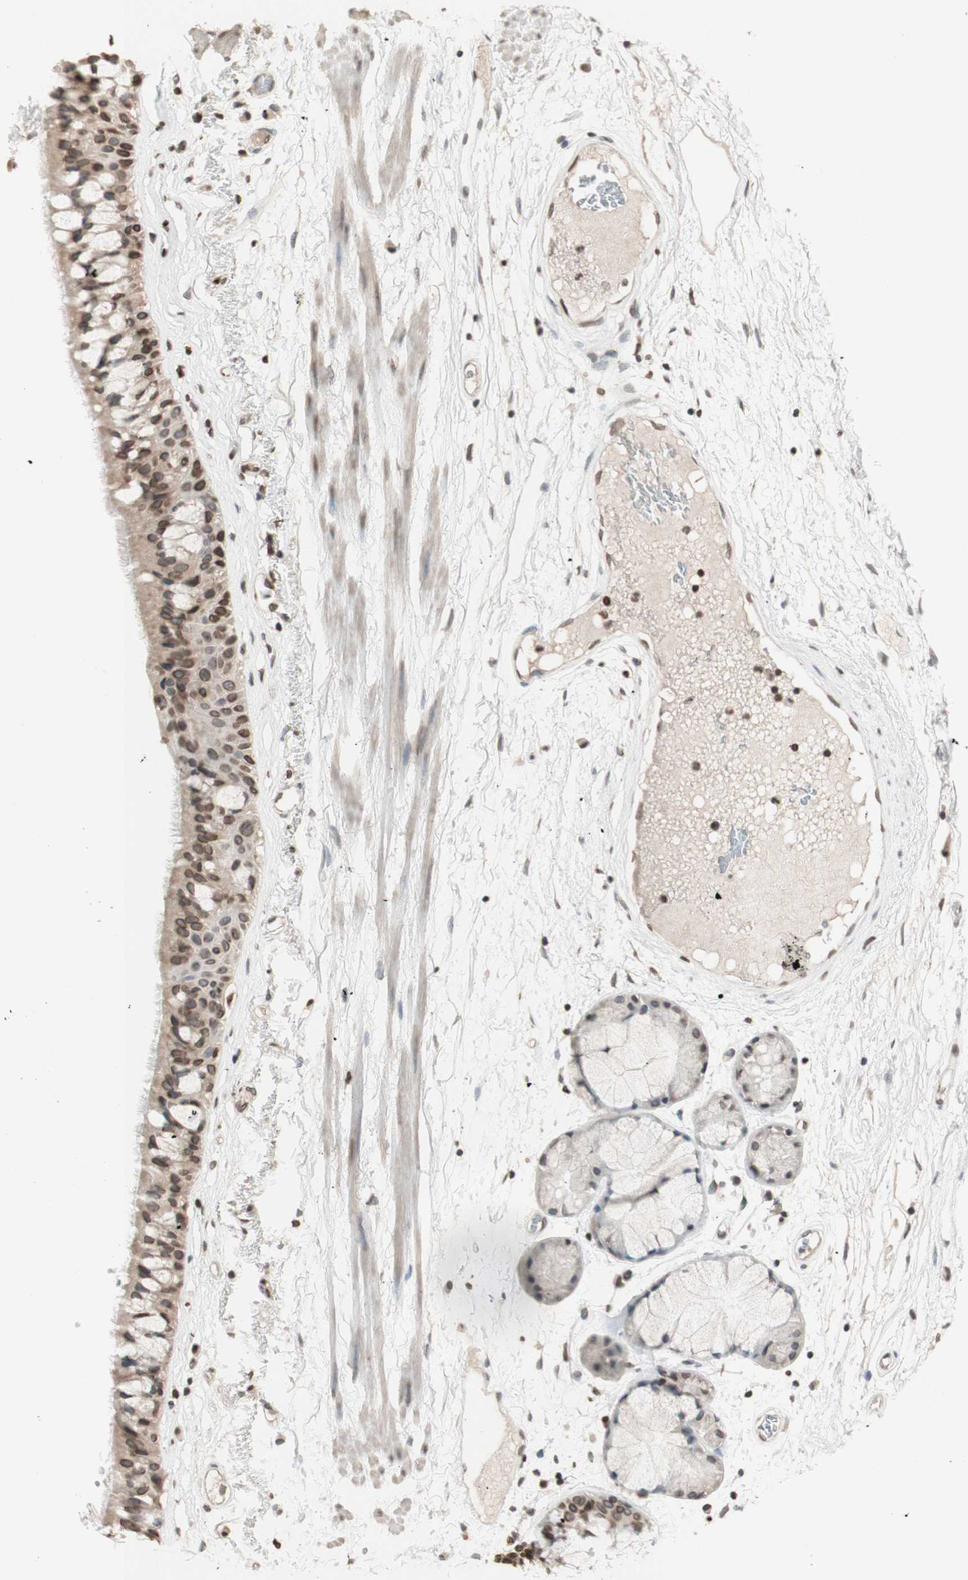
{"staining": {"intensity": "moderate", "quantity": ">75%", "location": "cytoplasmic/membranous,nuclear"}, "tissue": "bronchus", "cell_type": "Respiratory epithelial cells", "image_type": "normal", "snomed": [{"axis": "morphology", "description": "Normal tissue, NOS"}, {"axis": "topography", "description": "Bronchus"}], "caption": "A brown stain labels moderate cytoplasmic/membranous,nuclear staining of a protein in respiratory epithelial cells of unremarkable bronchus.", "gene": "TMPO", "patient": {"sex": "male", "age": 66}}